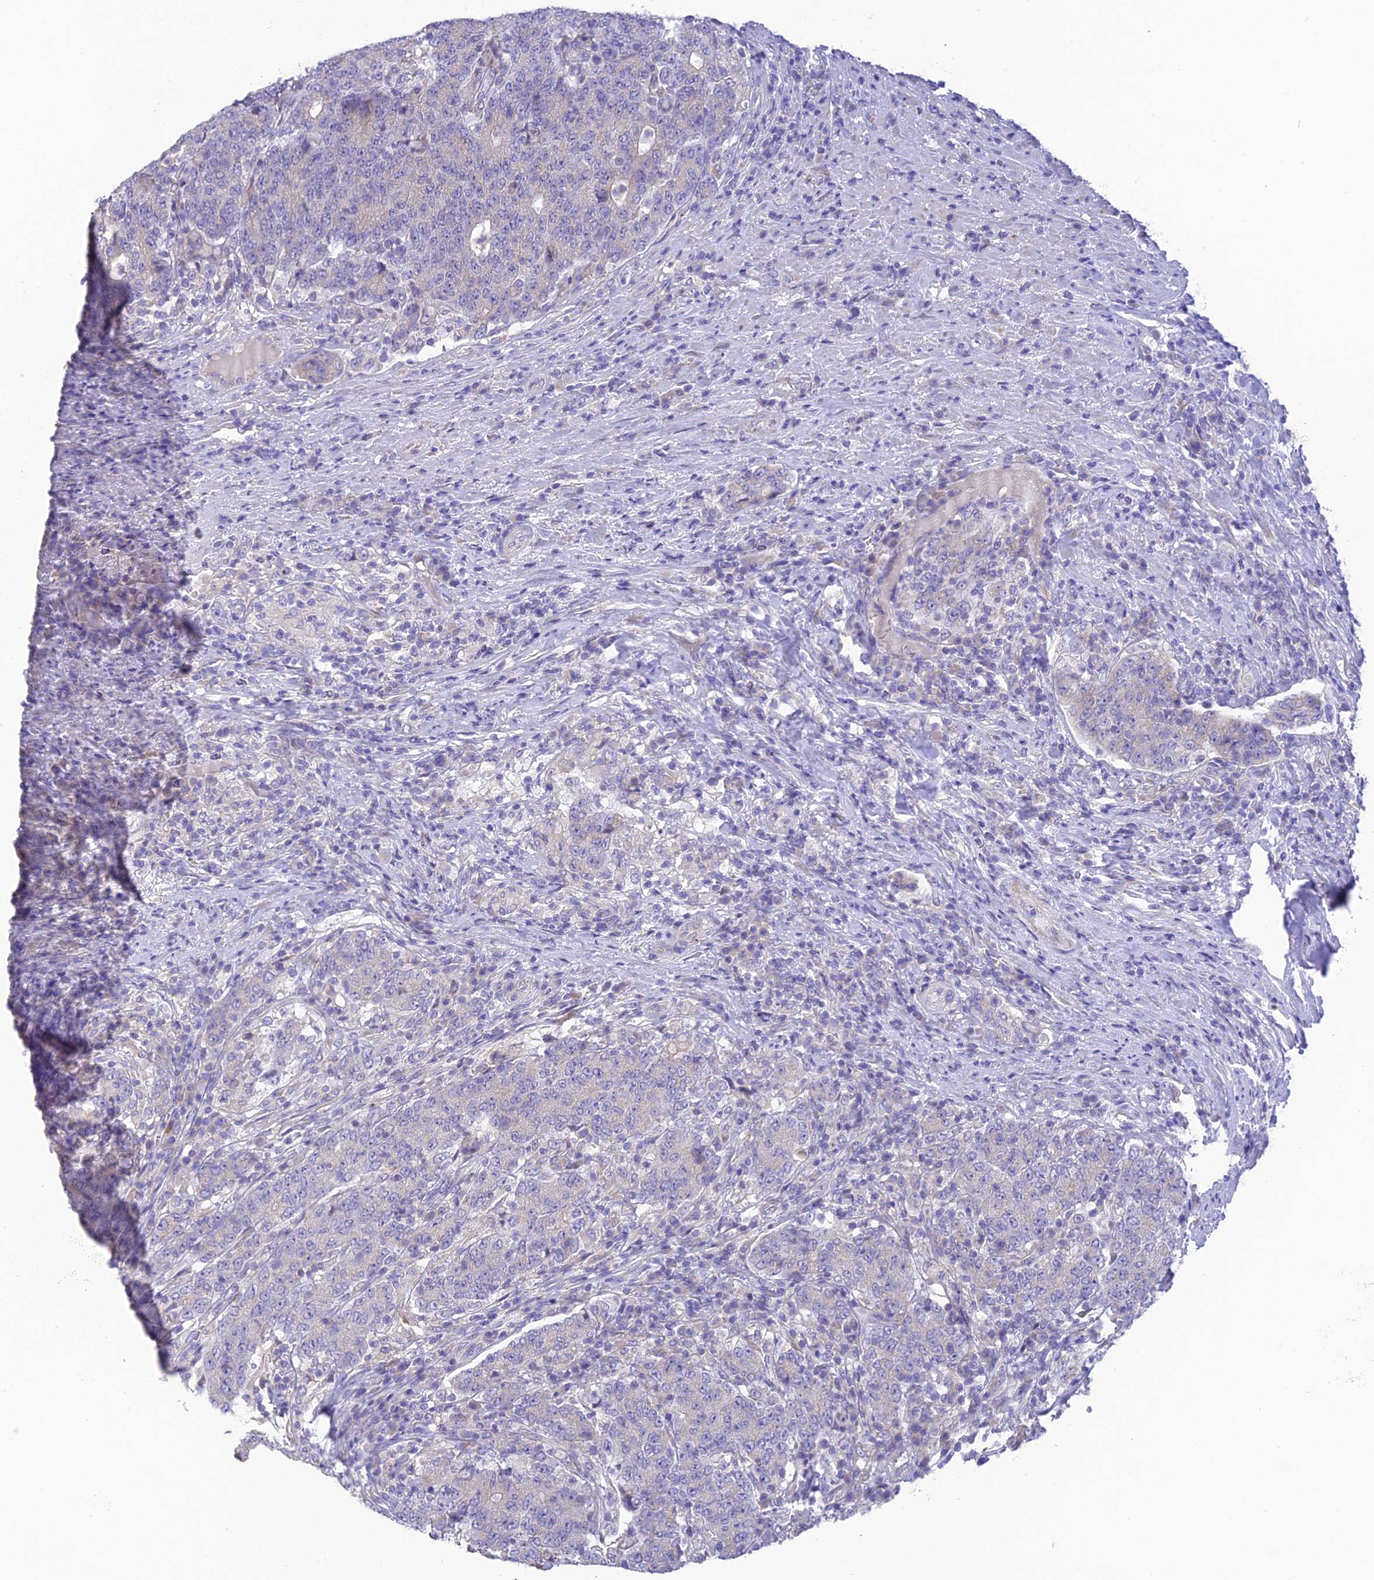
{"staining": {"intensity": "negative", "quantity": "none", "location": "none"}, "tissue": "colorectal cancer", "cell_type": "Tumor cells", "image_type": "cancer", "snomed": [{"axis": "morphology", "description": "Adenocarcinoma, NOS"}, {"axis": "topography", "description": "Colon"}], "caption": "Colorectal adenocarcinoma was stained to show a protein in brown. There is no significant staining in tumor cells.", "gene": "HSD17B2", "patient": {"sex": "female", "age": 75}}